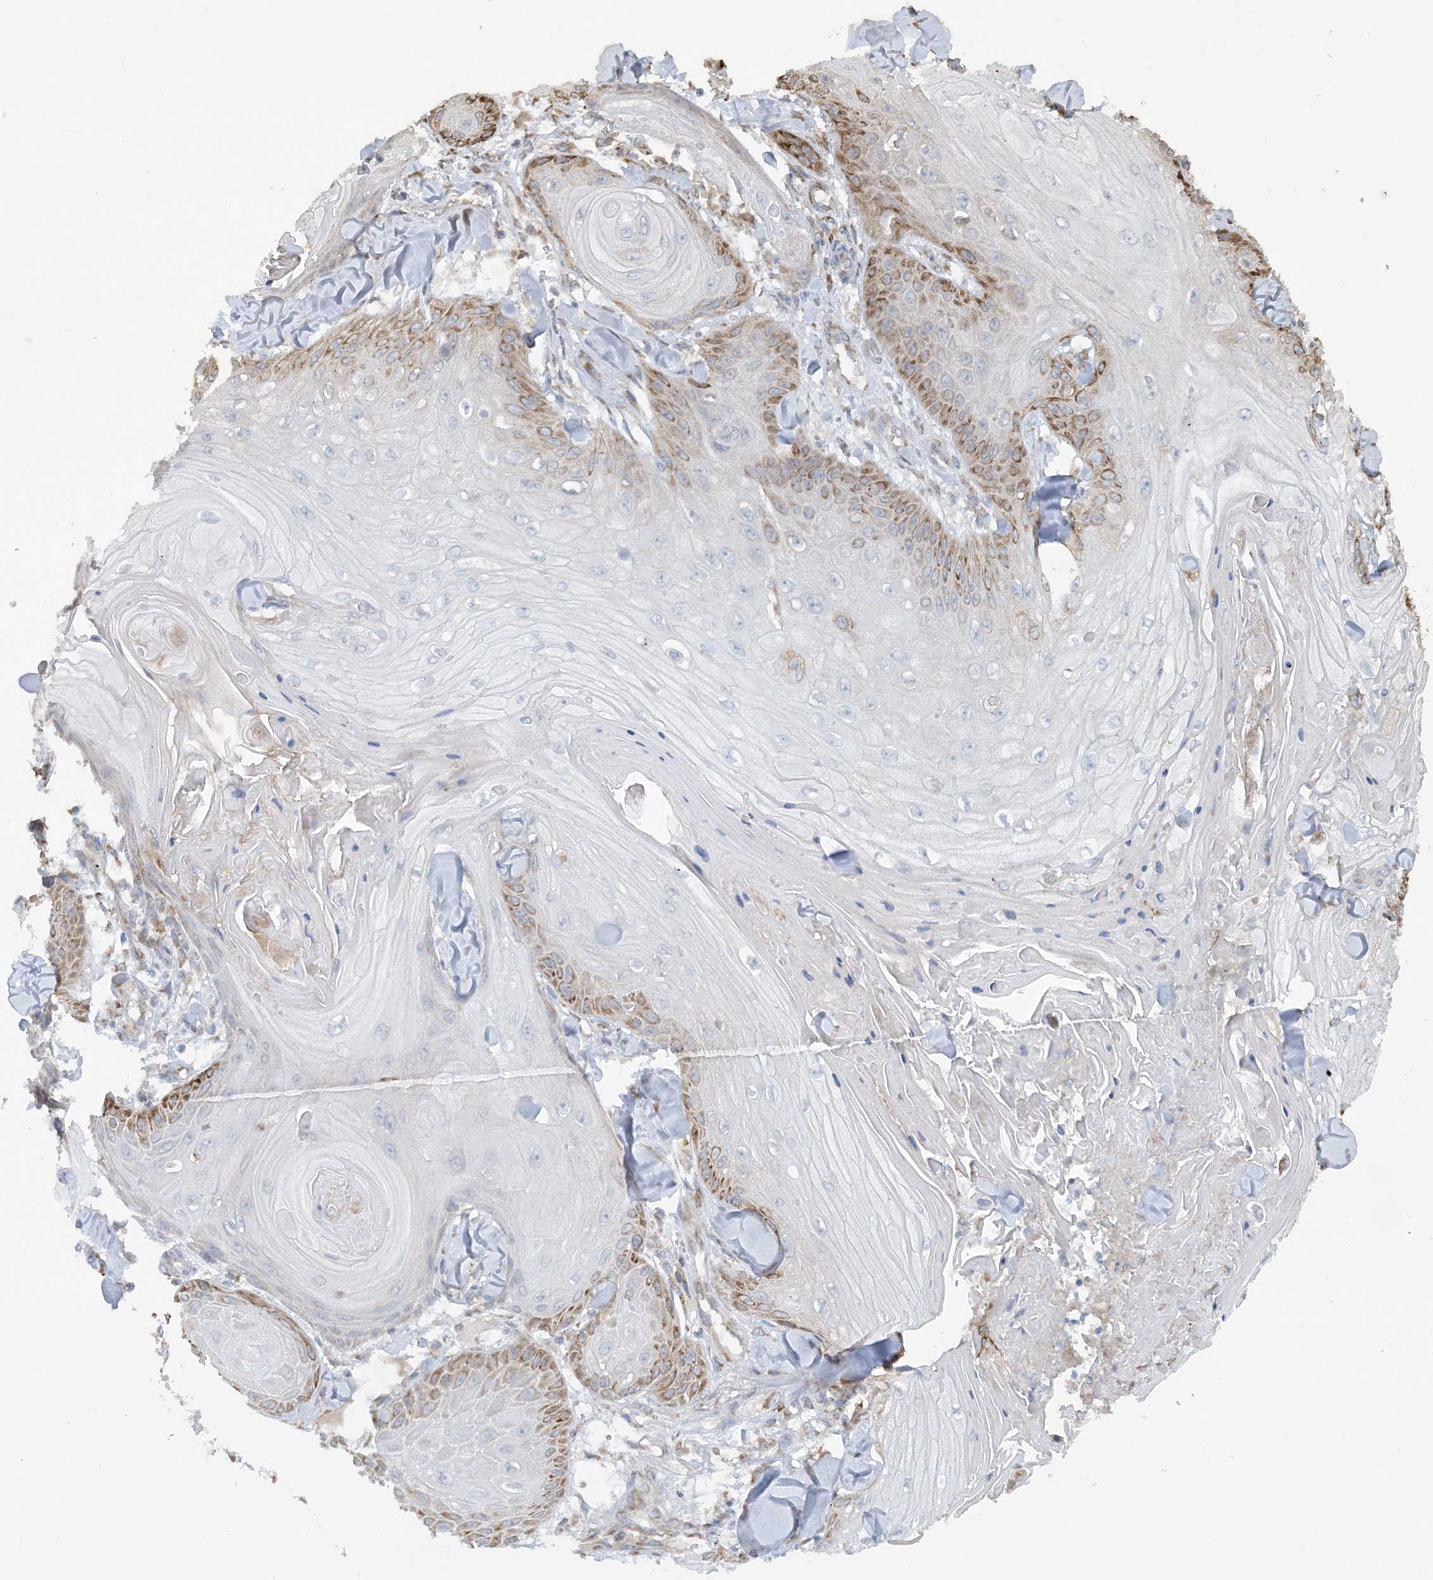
{"staining": {"intensity": "moderate", "quantity": ">75%", "location": "cytoplasmic/membranous"}, "tissue": "skin cancer", "cell_type": "Tumor cells", "image_type": "cancer", "snomed": [{"axis": "morphology", "description": "Squamous cell carcinoma, NOS"}, {"axis": "topography", "description": "Skin"}], "caption": "High-power microscopy captured an immunohistochemistry image of skin cancer (squamous cell carcinoma), revealing moderate cytoplasmic/membranous staining in approximately >75% of tumor cells. Ihc stains the protein in brown and the nuclei are stained blue.", "gene": "ACYP2", "patient": {"sex": "male", "age": 74}}